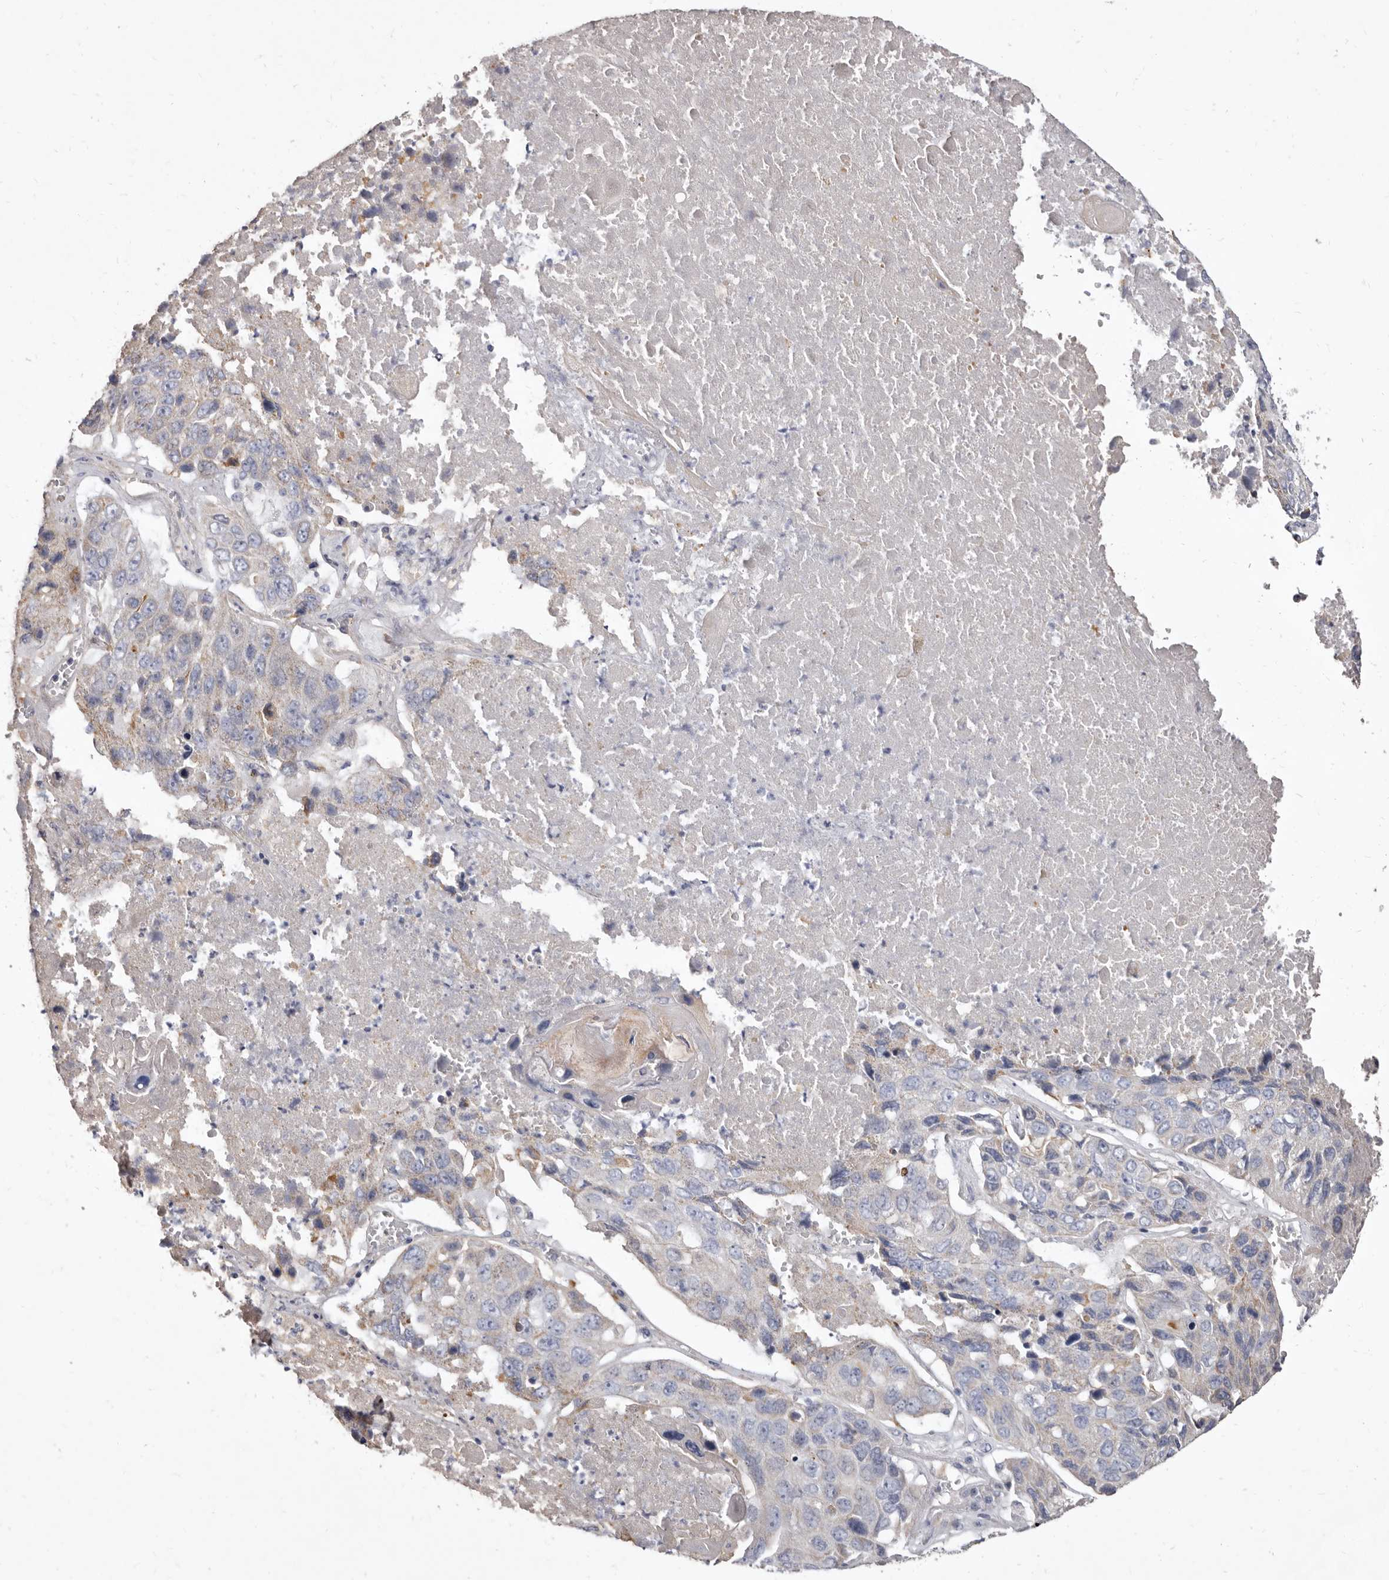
{"staining": {"intensity": "weak", "quantity": "25%-75%", "location": "cytoplasmic/membranous"}, "tissue": "lung cancer", "cell_type": "Tumor cells", "image_type": "cancer", "snomed": [{"axis": "morphology", "description": "Squamous cell carcinoma, NOS"}, {"axis": "topography", "description": "Lung"}], "caption": "Immunohistochemistry (IHC) photomicrograph of neoplastic tissue: lung squamous cell carcinoma stained using IHC exhibits low levels of weak protein expression localized specifically in the cytoplasmic/membranous of tumor cells, appearing as a cytoplasmic/membranous brown color.", "gene": "CYP2E1", "patient": {"sex": "male", "age": 61}}